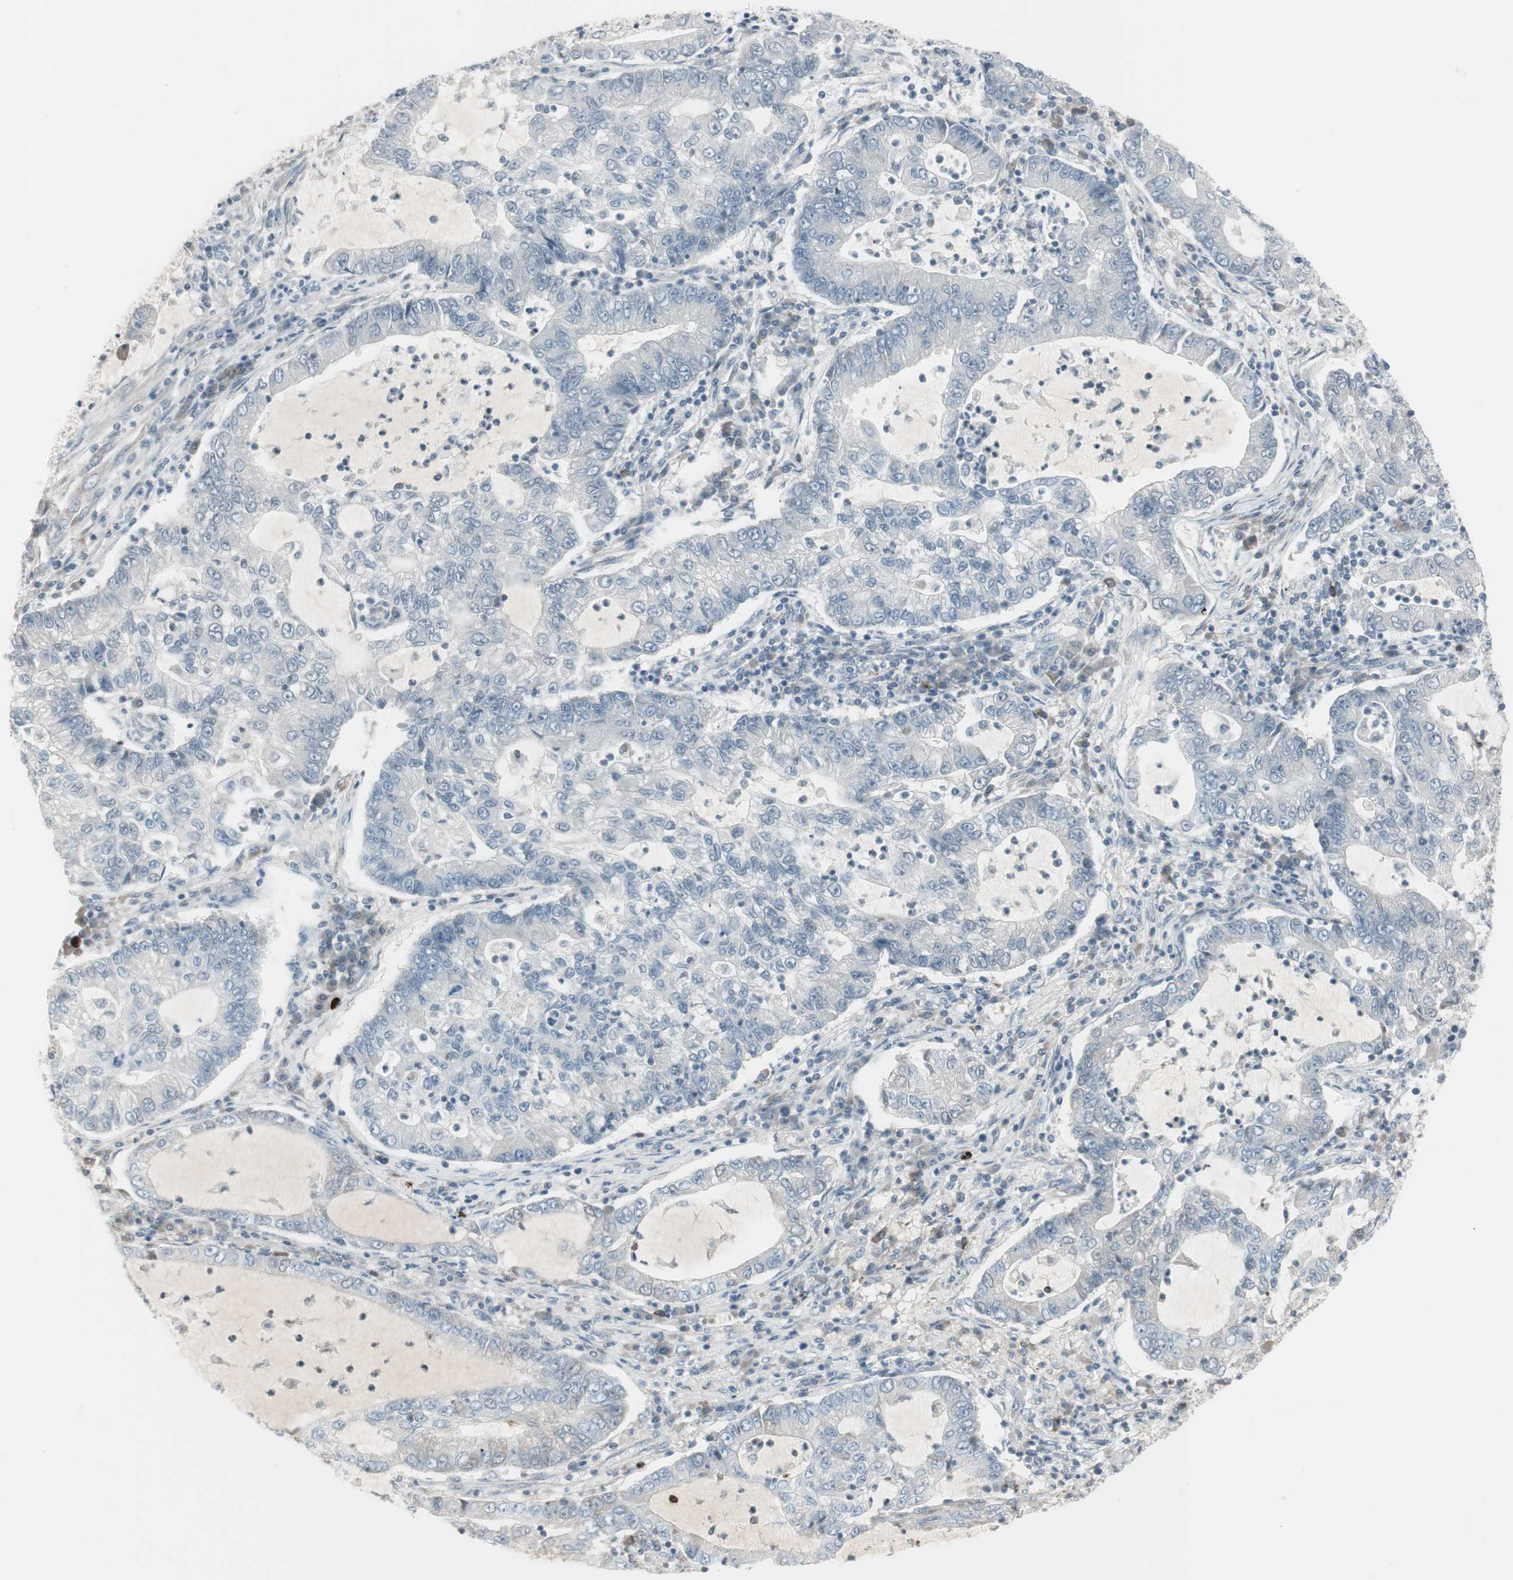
{"staining": {"intensity": "negative", "quantity": "none", "location": "none"}, "tissue": "lung cancer", "cell_type": "Tumor cells", "image_type": "cancer", "snomed": [{"axis": "morphology", "description": "Adenocarcinoma, NOS"}, {"axis": "topography", "description": "Lung"}], "caption": "This is a image of immunohistochemistry staining of lung cancer, which shows no staining in tumor cells.", "gene": "MAP4K4", "patient": {"sex": "female", "age": 51}}